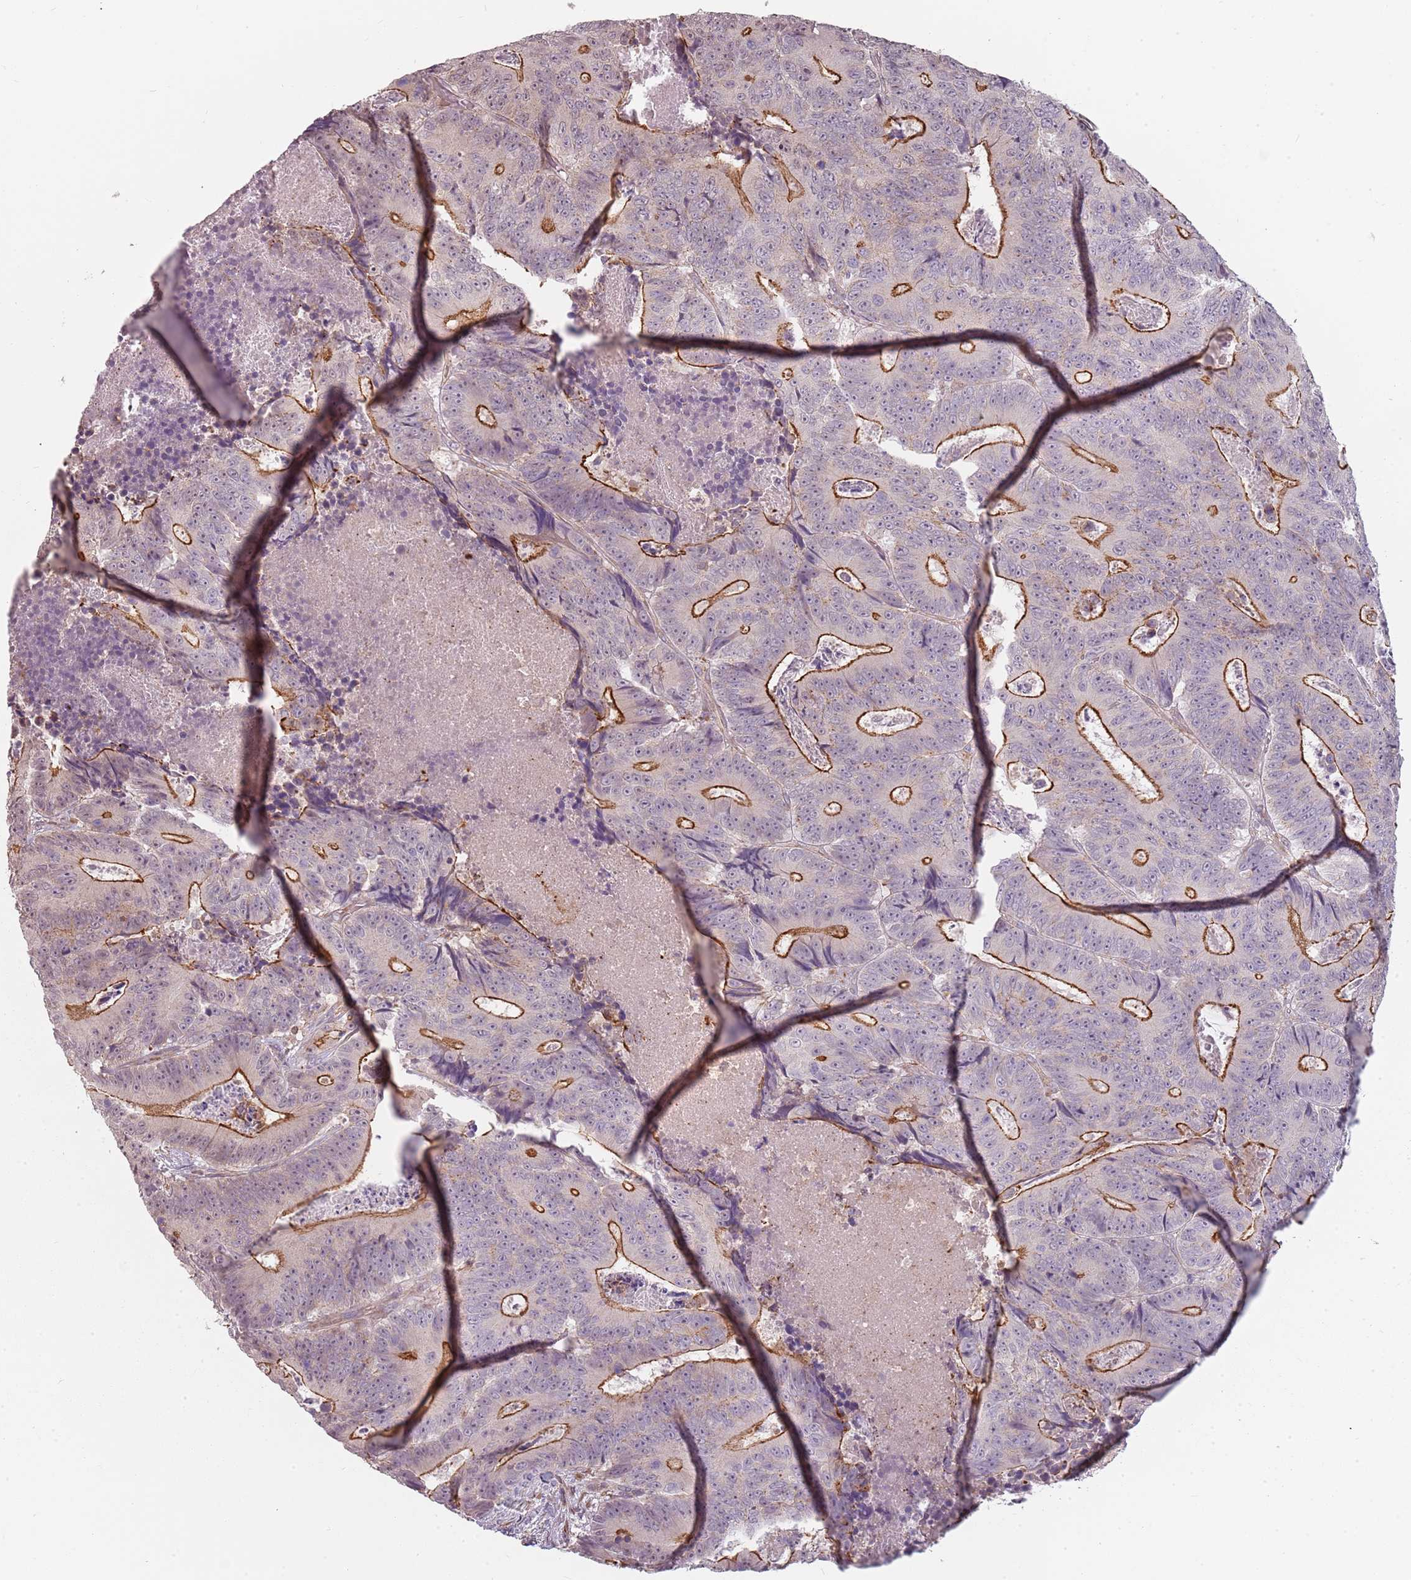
{"staining": {"intensity": "strong", "quantity": "25%-75%", "location": "cytoplasmic/membranous"}, "tissue": "colorectal cancer", "cell_type": "Tumor cells", "image_type": "cancer", "snomed": [{"axis": "morphology", "description": "Adenocarcinoma, NOS"}, {"axis": "topography", "description": "Colon"}], "caption": "IHC staining of colorectal cancer (adenocarcinoma), which demonstrates high levels of strong cytoplasmic/membranous expression in about 25%-75% of tumor cells indicating strong cytoplasmic/membranous protein staining. The staining was performed using DAB (brown) for protein detection and nuclei were counterstained in hematoxylin (blue).", "gene": "PPP1R14C", "patient": {"sex": "male", "age": 83}}